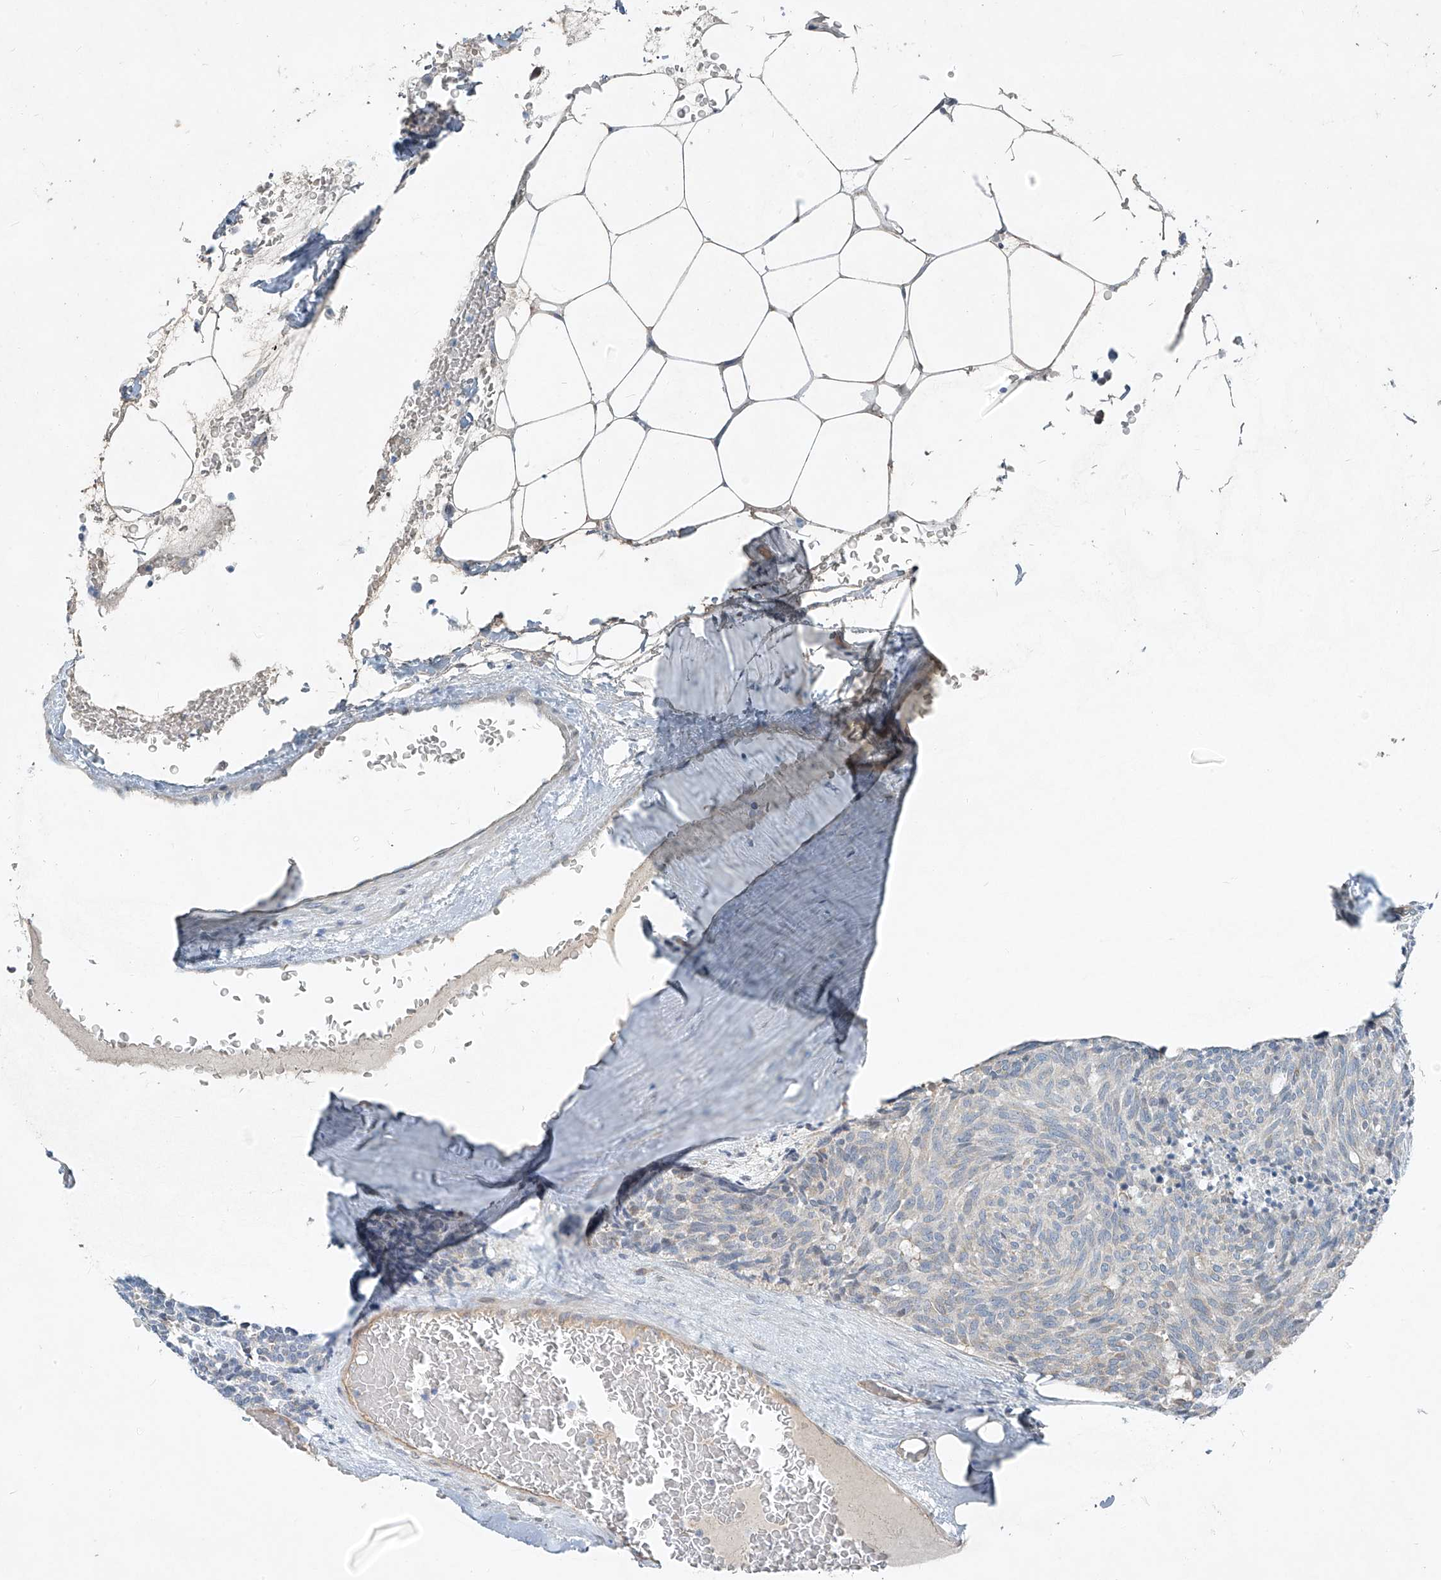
{"staining": {"intensity": "negative", "quantity": "none", "location": "none"}, "tissue": "carcinoid", "cell_type": "Tumor cells", "image_type": "cancer", "snomed": [{"axis": "morphology", "description": "Carcinoid, malignant, NOS"}, {"axis": "topography", "description": "Pancreas"}], "caption": "The micrograph exhibits no staining of tumor cells in malignant carcinoid.", "gene": "TNS2", "patient": {"sex": "female", "age": 54}}